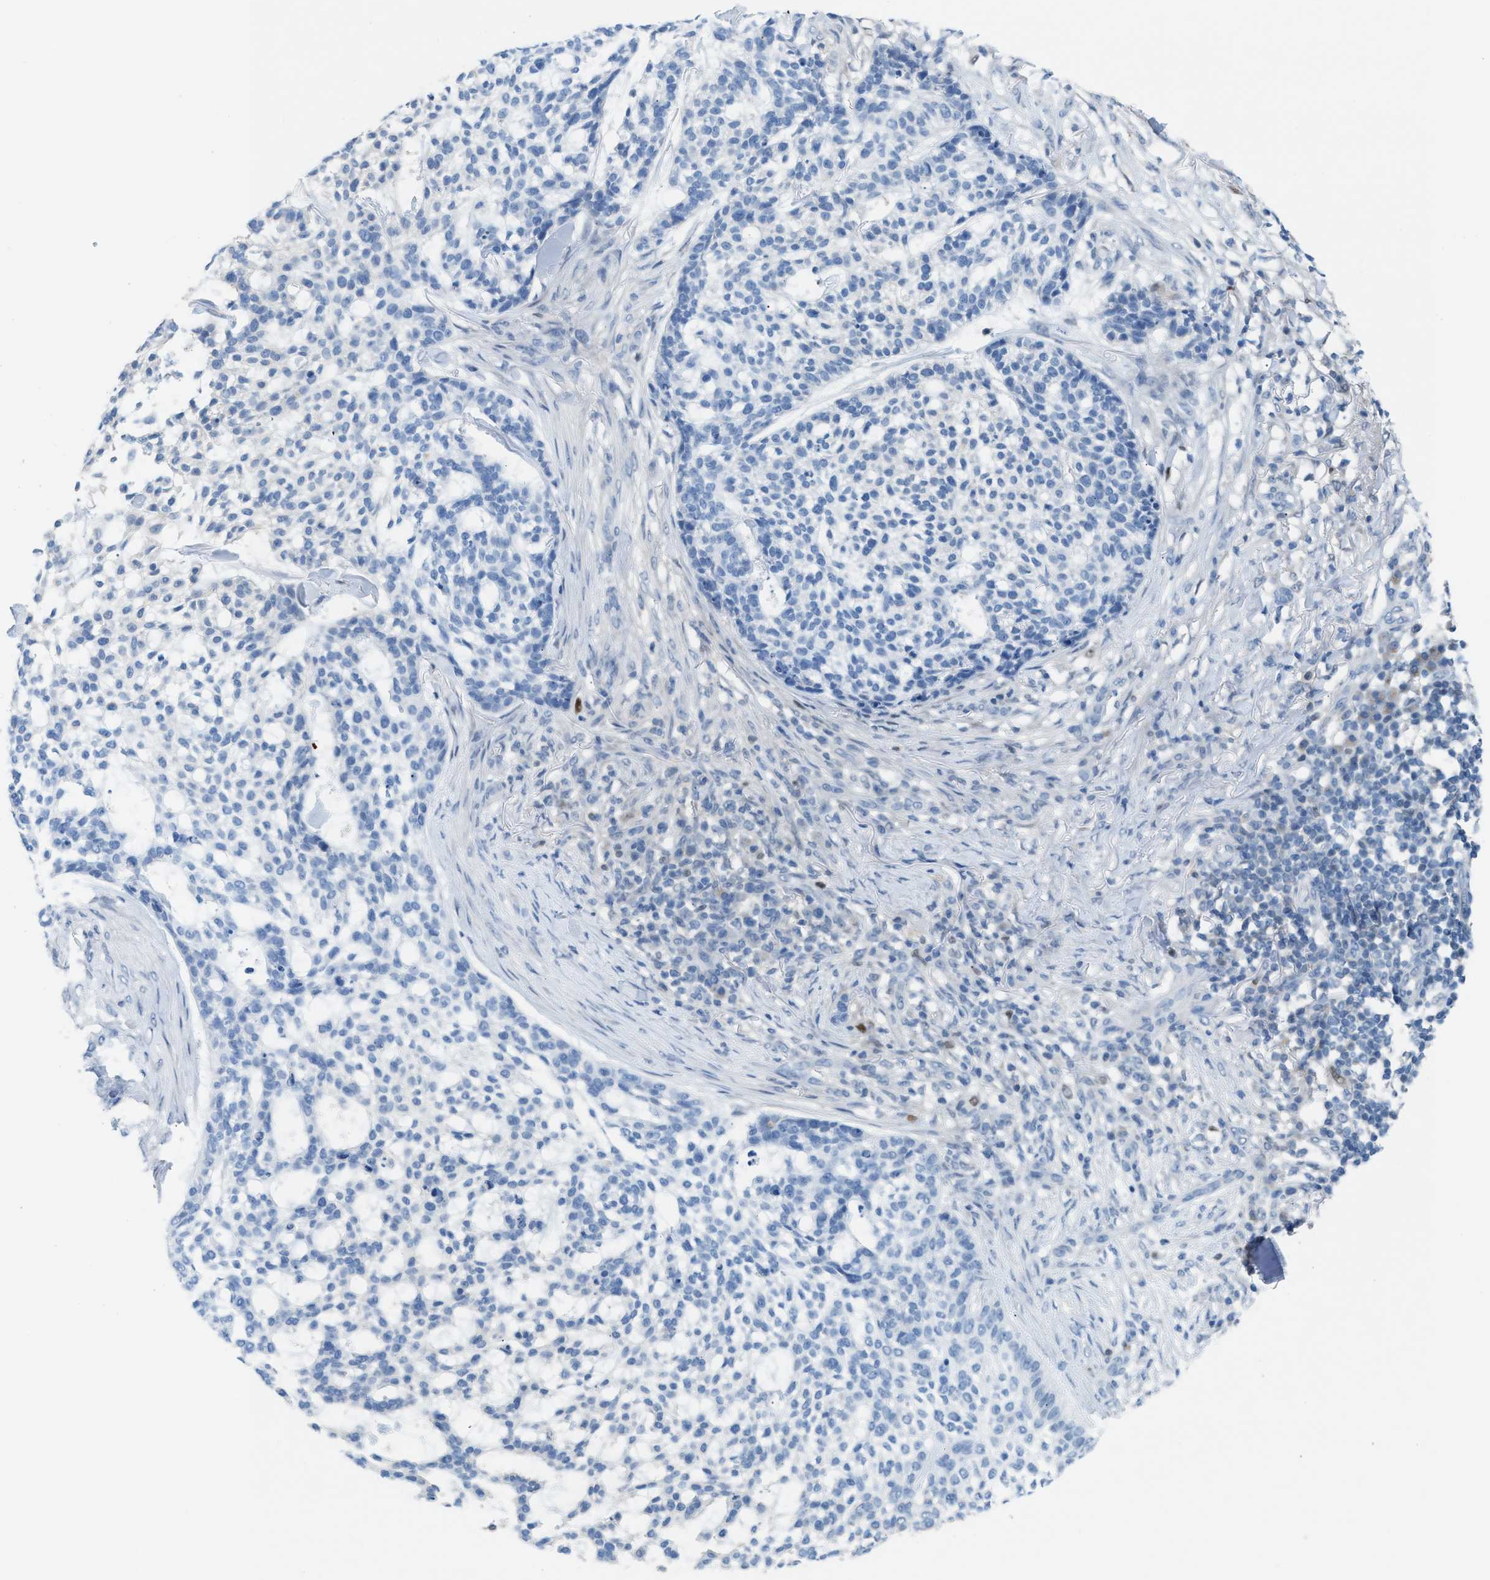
{"staining": {"intensity": "negative", "quantity": "none", "location": "none"}, "tissue": "skin cancer", "cell_type": "Tumor cells", "image_type": "cancer", "snomed": [{"axis": "morphology", "description": "Basal cell carcinoma"}, {"axis": "topography", "description": "Skin"}], "caption": "There is no significant expression in tumor cells of skin basal cell carcinoma.", "gene": "PPM1D", "patient": {"sex": "female", "age": 64}}